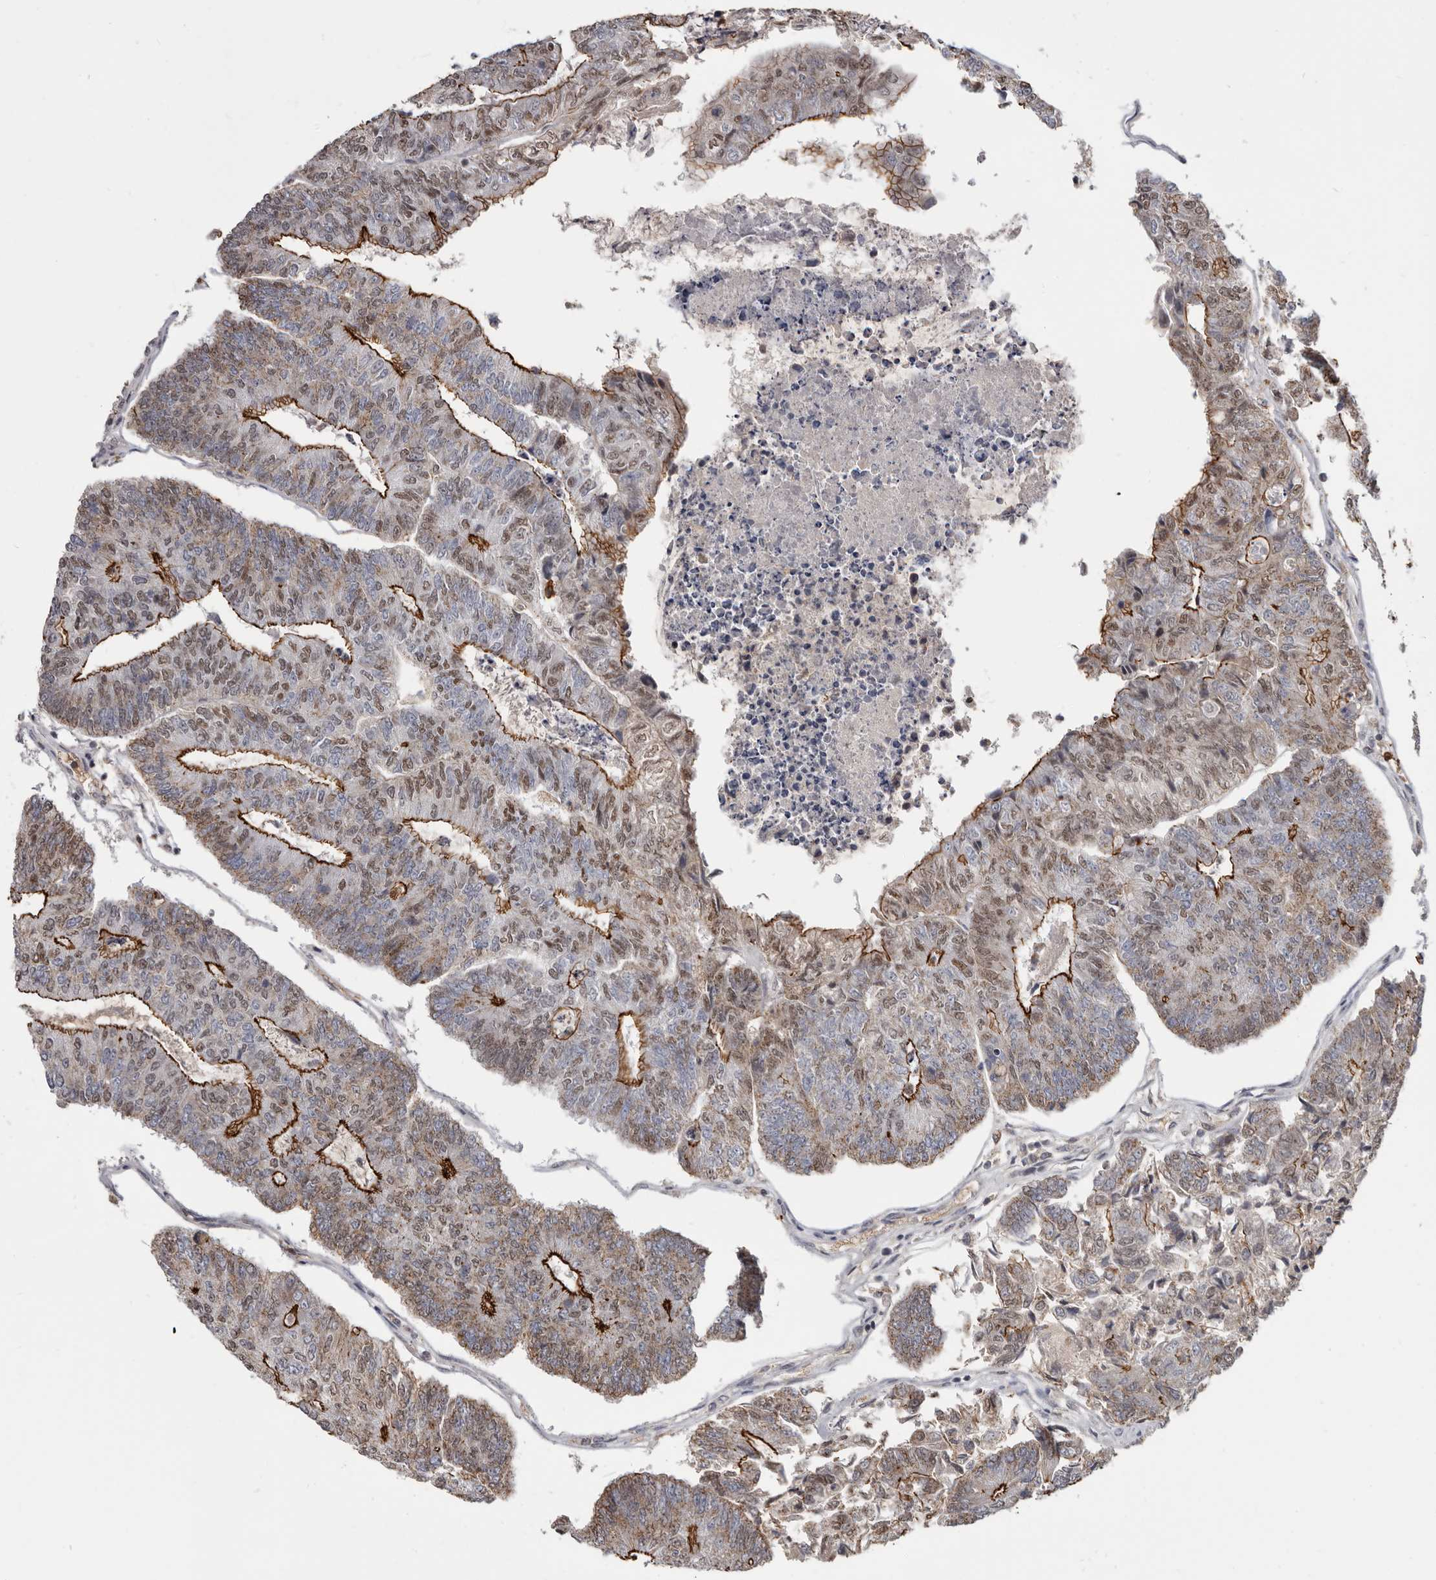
{"staining": {"intensity": "moderate", "quantity": "25%-75%", "location": "cytoplasmic/membranous,nuclear"}, "tissue": "colorectal cancer", "cell_type": "Tumor cells", "image_type": "cancer", "snomed": [{"axis": "morphology", "description": "Adenocarcinoma, NOS"}, {"axis": "topography", "description": "Colon"}], "caption": "A high-resolution photomicrograph shows immunohistochemistry staining of colorectal cancer (adenocarcinoma), which reveals moderate cytoplasmic/membranous and nuclear expression in about 25%-75% of tumor cells.", "gene": "CGN", "patient": {"sex": "female", "age": 67}}